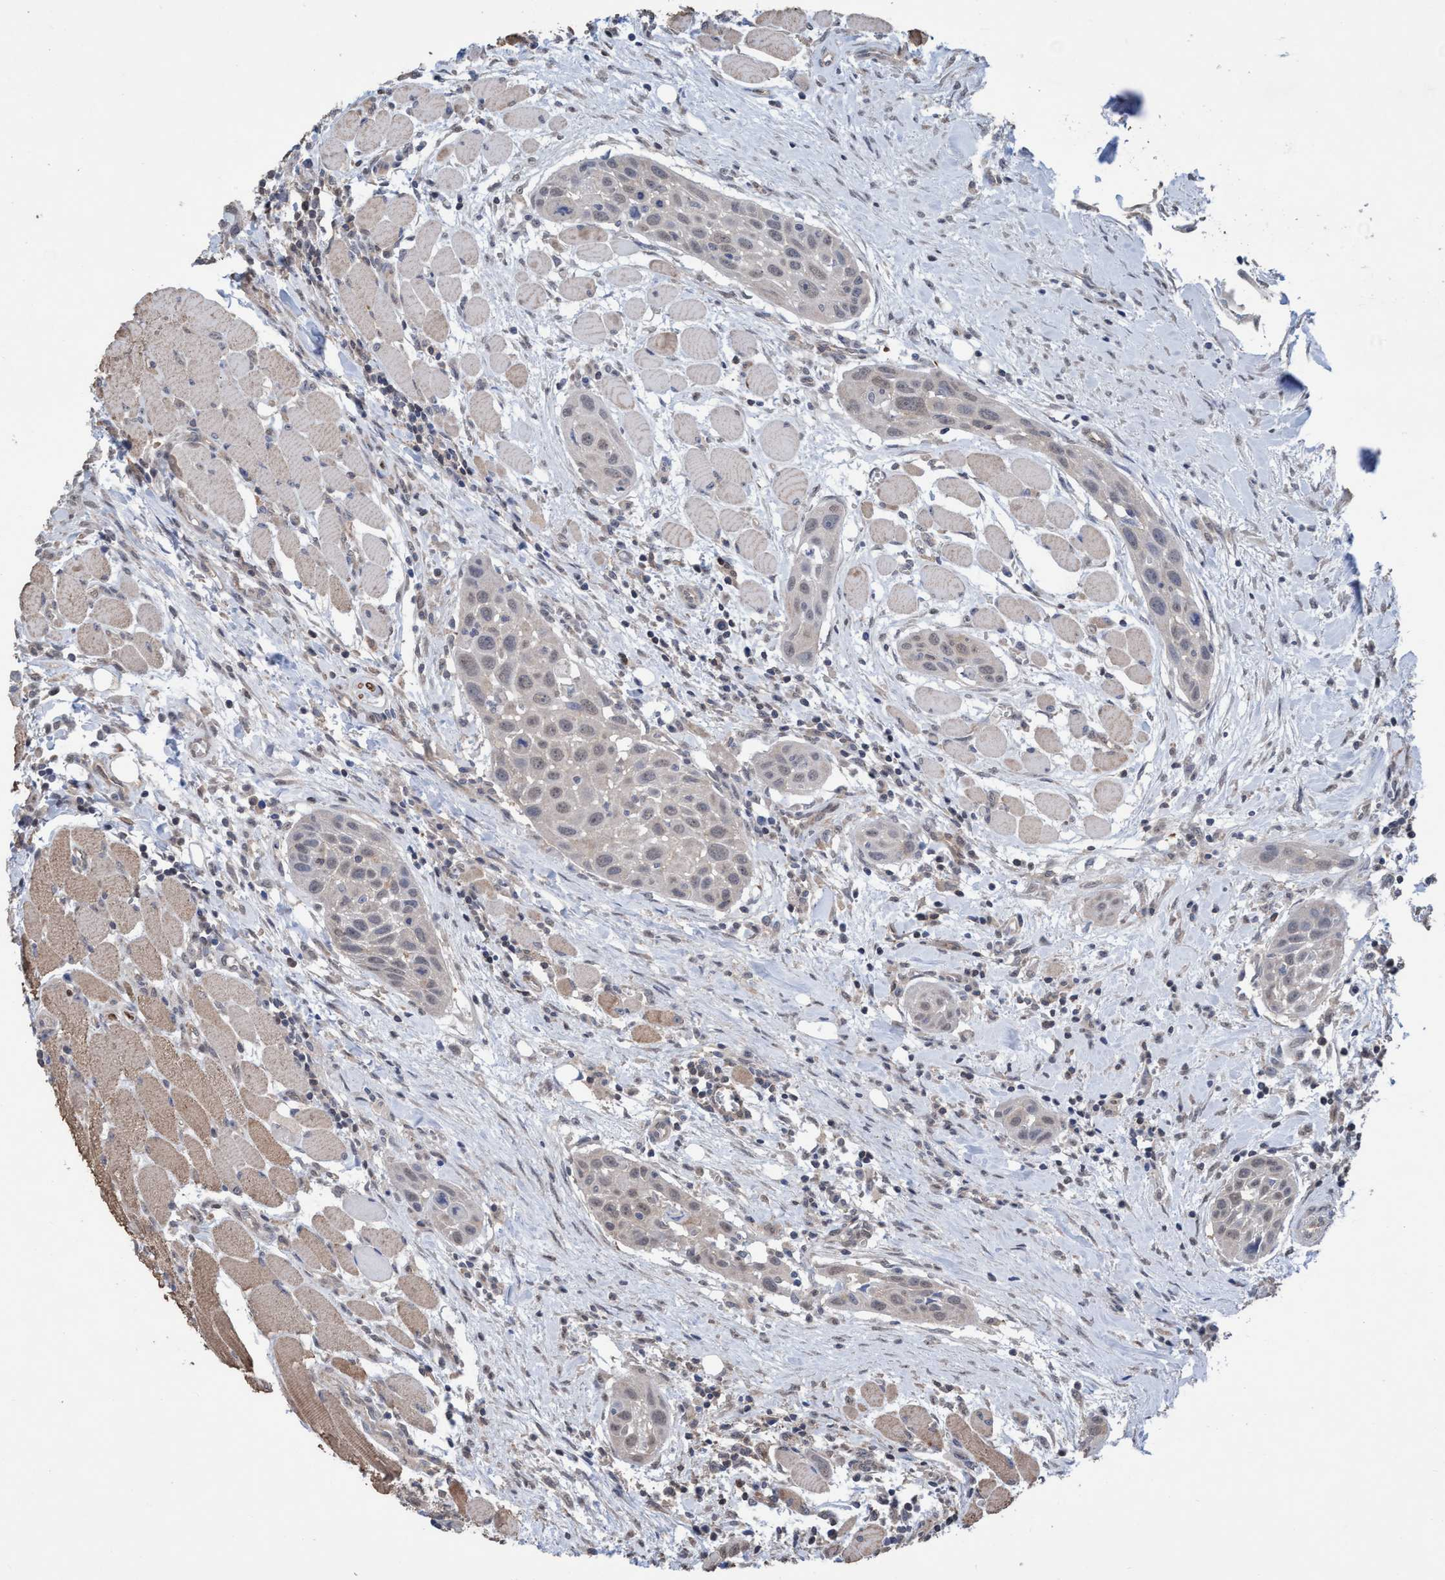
{"staining": {"intensity": "weak", "quantity": "<25%", "location": "cytoplasmic/membranous"}, "tissue": "head and neck cancer", "cell_type": "Tumor cells", "image_type": "cancer", "snomed": [{"axis": "morphology", "description": "Squamous cell carcinoma, NOS"}, {"axis": "topography", "description": "Oral tissue"}, {"axis": "topography", "description": "Head-Neck"}], "caption": "This is a micrograph of immunohistochemistry (IHC) staining of head and neck cancer (squamous cell carcinoma), which shows no positivity in tumor cells.", "gene": "GLOD4", "patient": {"sex": "female", "age": 50}}